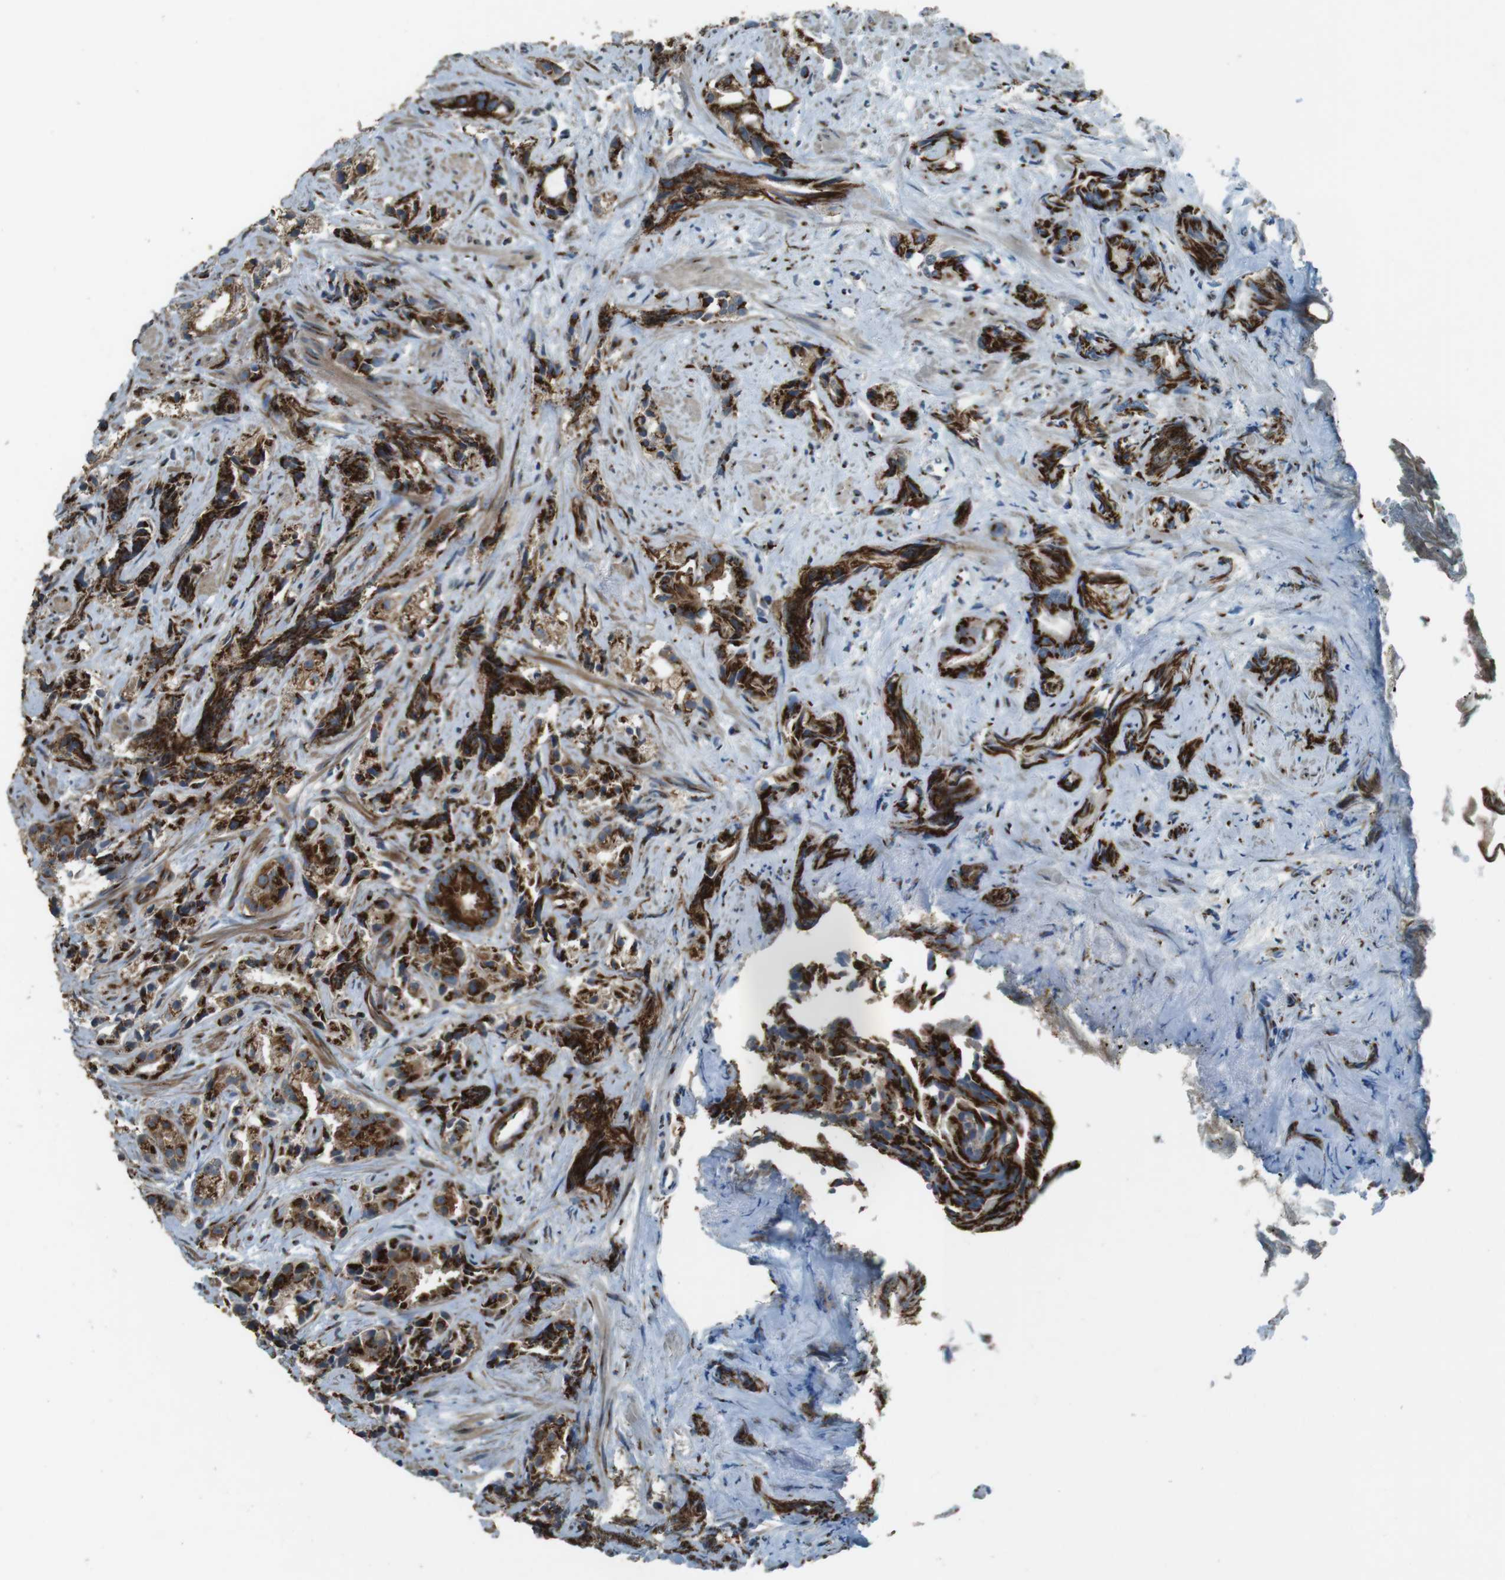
{"staining": {"intensity": "strong", "quantity": ">75%", "location": "cytoplasmic/membranous"}, "tissue": "prostate cancer", "cell_type": "Tumor cells", "image_type": "cancer", "snomed": [{"axis": "morphology", "description": "Adenocarcinoma, Low grade"}, {"axis": "topography", "description": "Prostate"}], "caption": "Human adenocarcinoma (low-grade) (prostate) stained for a protein (brown) displays strong cytoplasmic/membranous positive positivity in approximately >75% of tumor cells.", "gene": "TMEM115", "patient": {"sex": "male", "age": 89}}